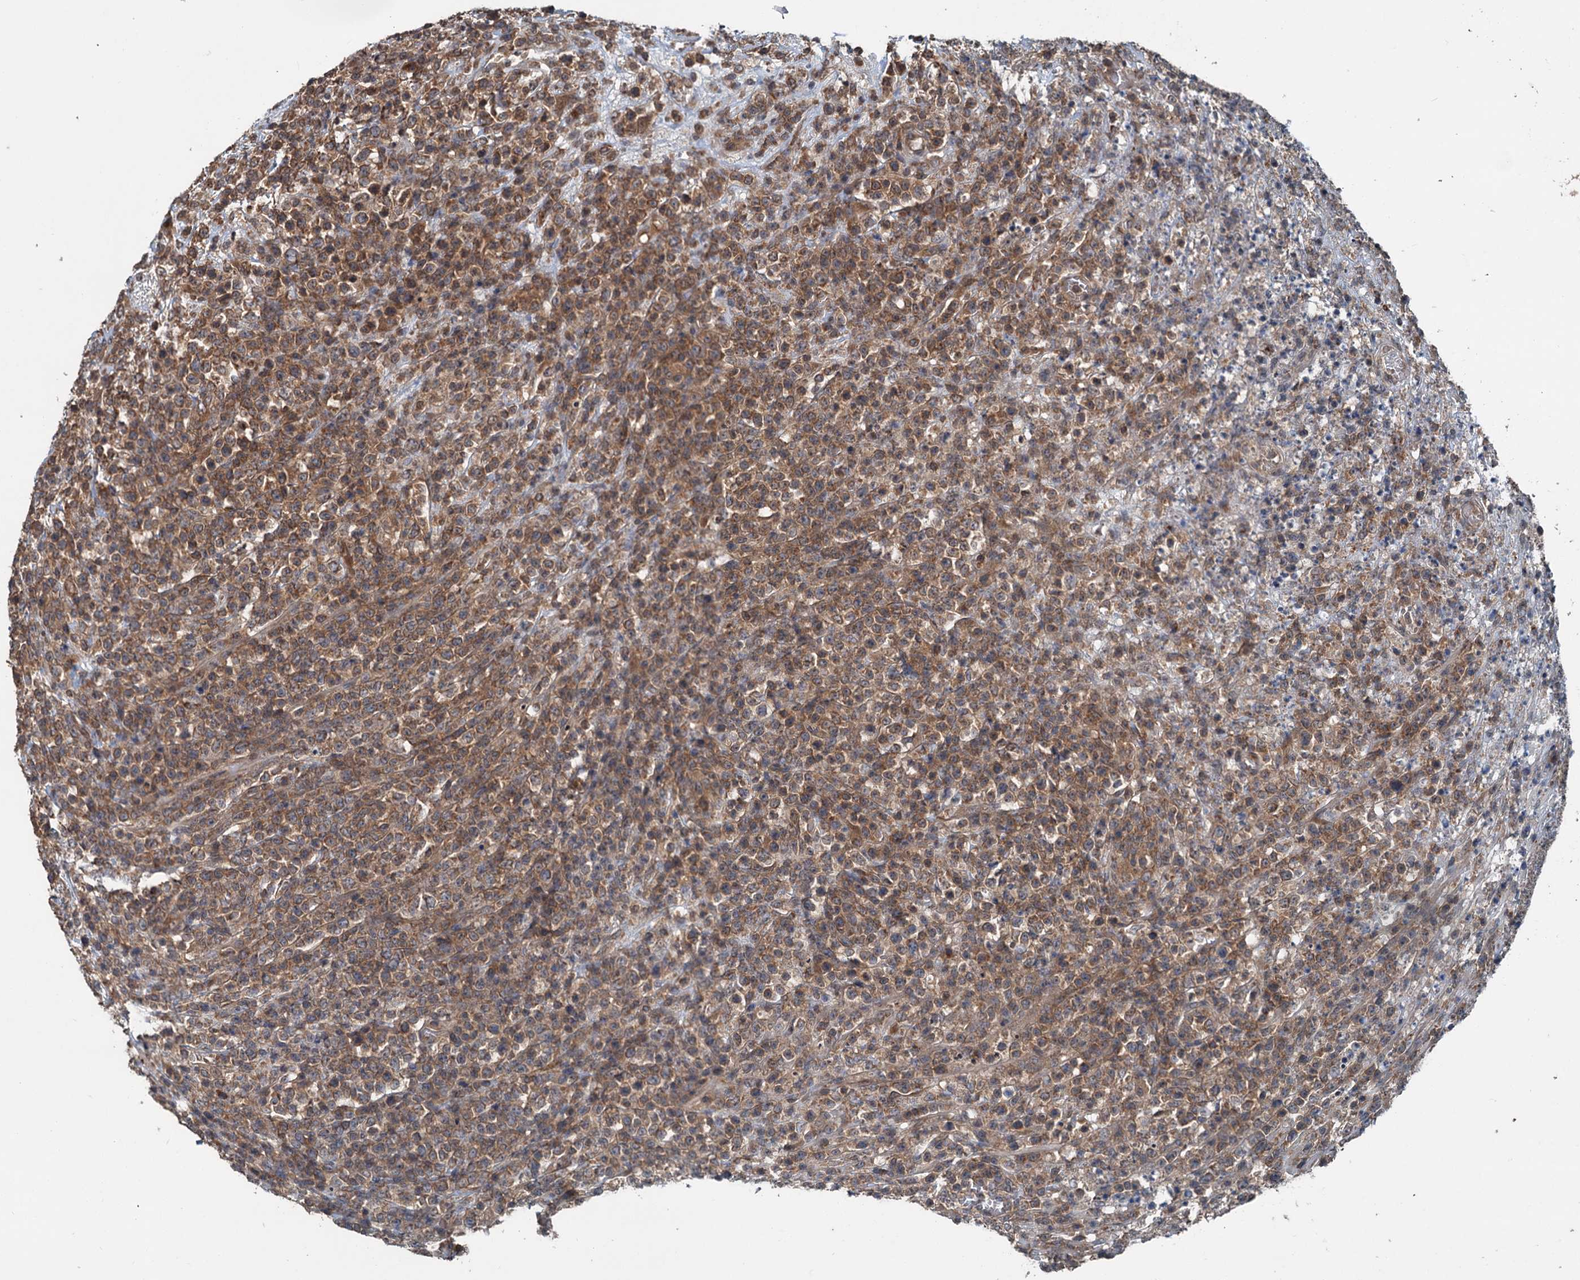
{"staining": {"intensity": "moderate", "quantity": ">75%", "location": "cytoplasmic/membranous"}, "tissue": "lymphoma", "cell_type": "Tumor cells", "image_type": "cancer", "snomed": [{"axis": "morphology", "description": "Malignant lymphoma, non-Hodgkin's type, High grade"}, {"axis": "topography", "description": "Colon"}], "caption": "An immunohistochemistry (IHC) image of tumor tissue is shown. Protein staining in brown highlights moderate cytoplasmic/membranous positivity in high-grade malignant lymphoma, non-Hodgkin's type within tumor cells. (DAB (3,3'-diaminobenzidine) IHC, brown staining for protein, blue staining for nuclei).", "gene": "N4BP2L2", "patient": {"sex": "female", "age": 53}}